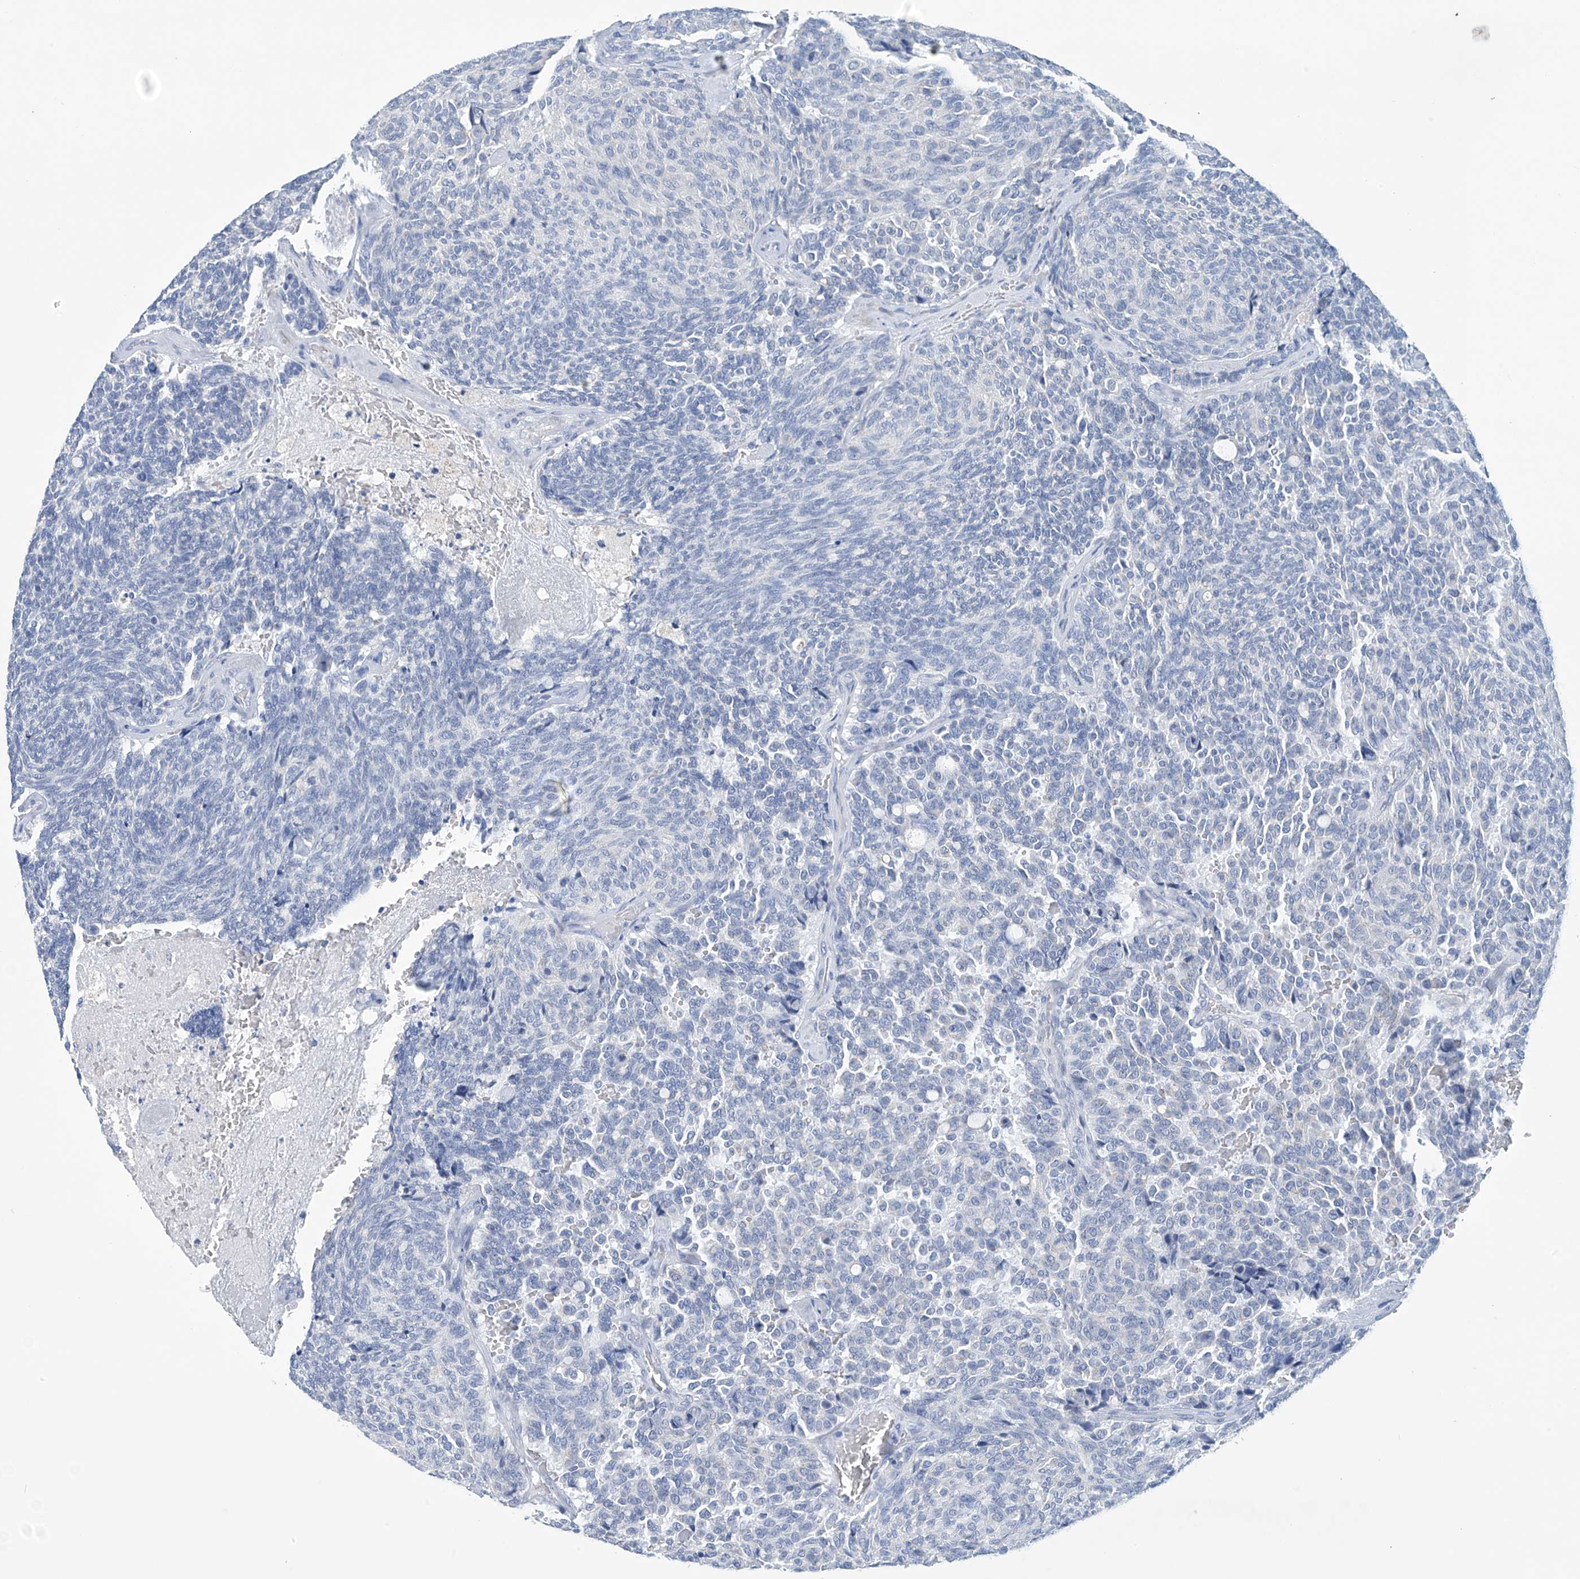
{"staining": {"intensity": "negative", "quantity": "none", "location": "none"}, "tissue": "carcinoid", "cell_type": "Tumor cells", "image_type": "cancer", "snomed": [{"axis": "morphology", "description": "Carcinoid, malignant, NOS"}, {"axis": "topography", "description": "Pancreas"}], "caption": "Immunohistochemistry of human carcinoid shows no staining in tumor cells. (IHC, brightfield microscopy, high magnification).", "gene": "DSP", "patient": {"sex": "female", "age": 54}}